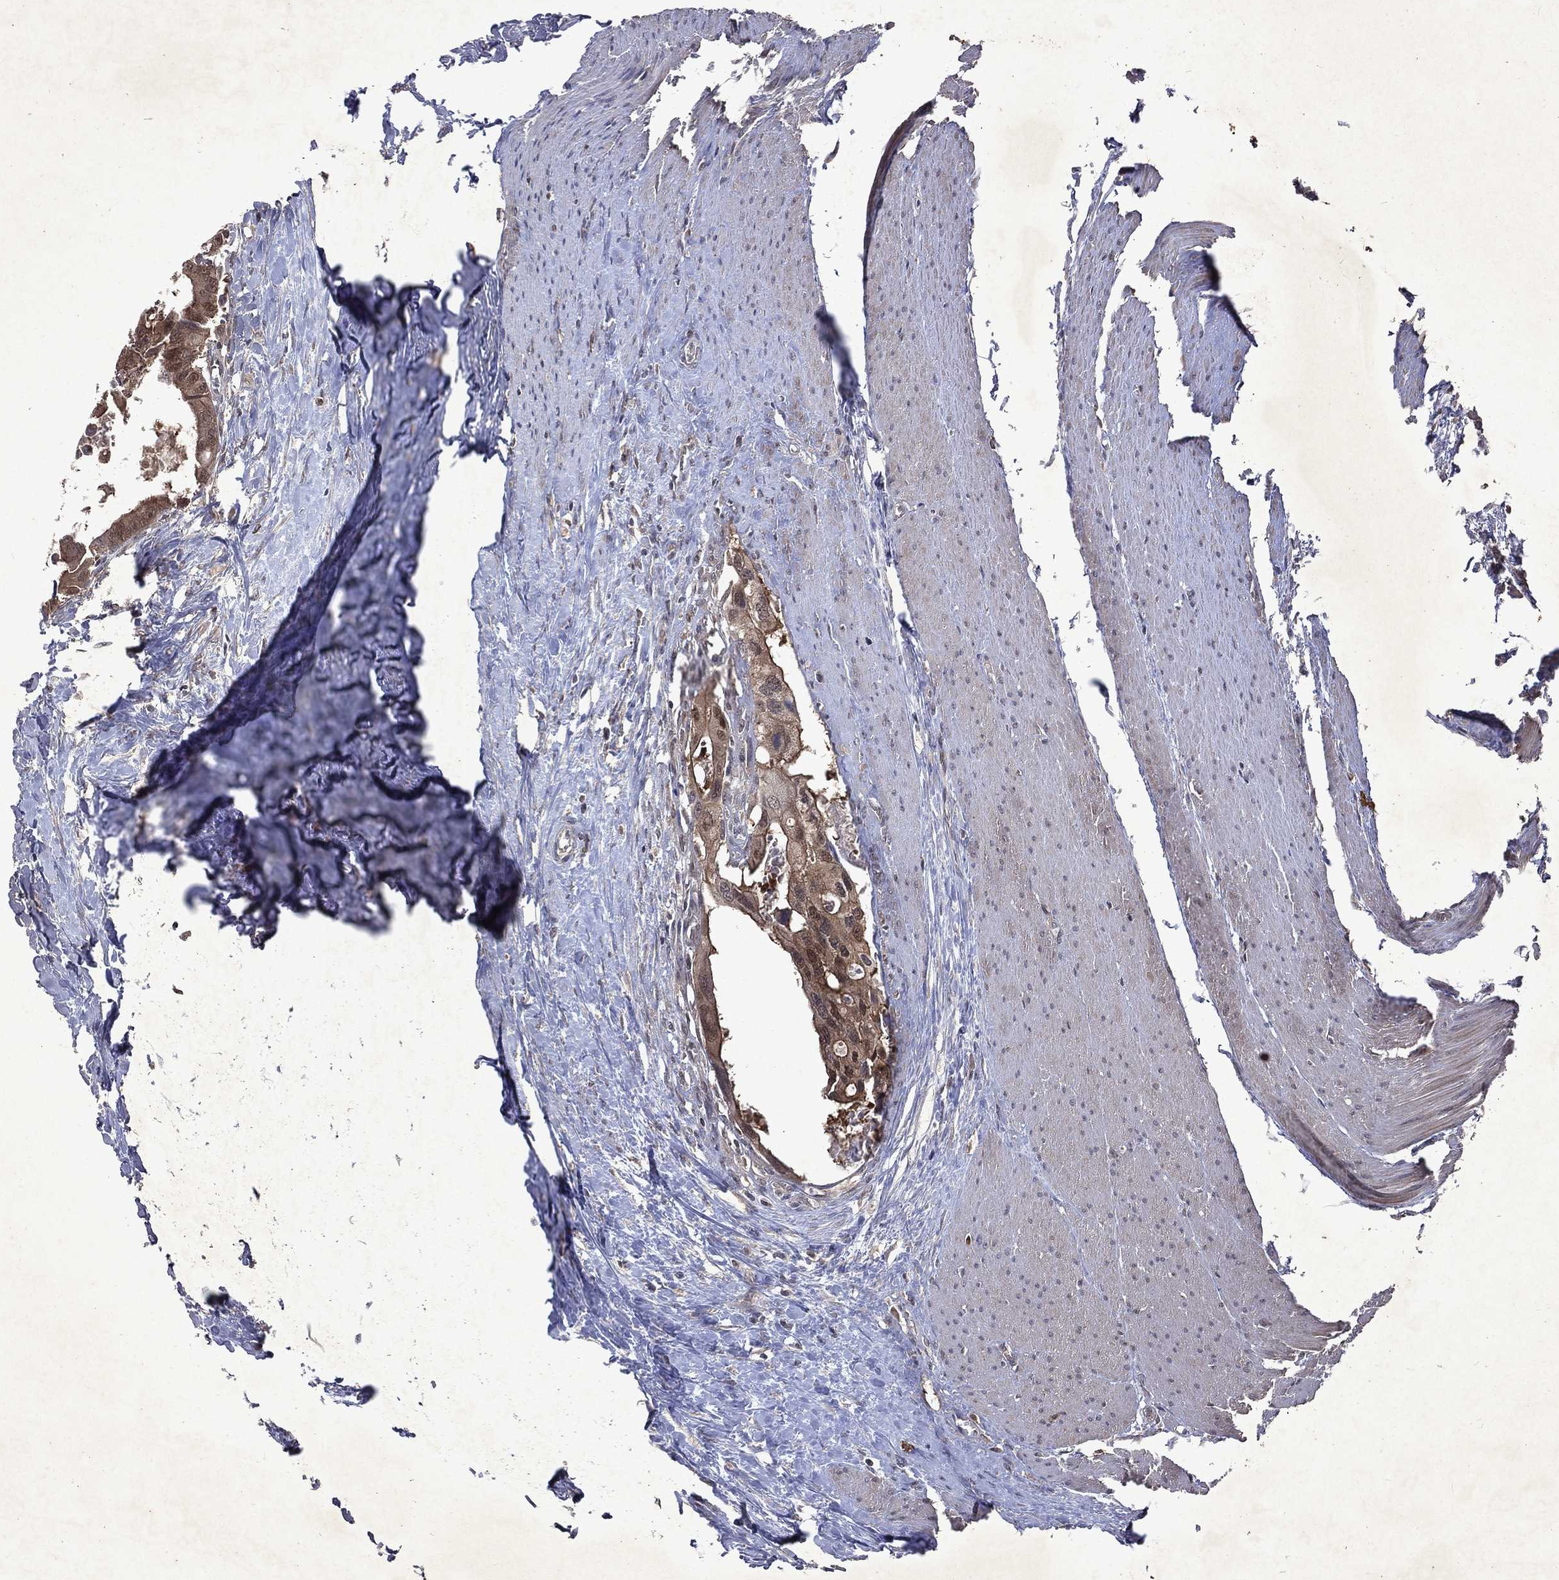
{"staining": {"intensity": "moderate", "quantity": ">75%", "location": "cytoplasmic/membranous,nuclear"}, "tissue": "colorectal cancer", "cell_type": "Tumor cells", "image_type": "cancer", "snomed": [{"axis": "morphology", "description": "Adenocarcinoma, NOS"}, {"axis": "topography", "description": "Rectum"}], "caption": "Tumor cells exhibit medium levels of moderate cytoplasmic/membranous and nuclear staining in about >75% of cells in human colorectal adenocarcinoma.", "gene": "MTAP", "patient": {"sex": "male", "age": 64}}